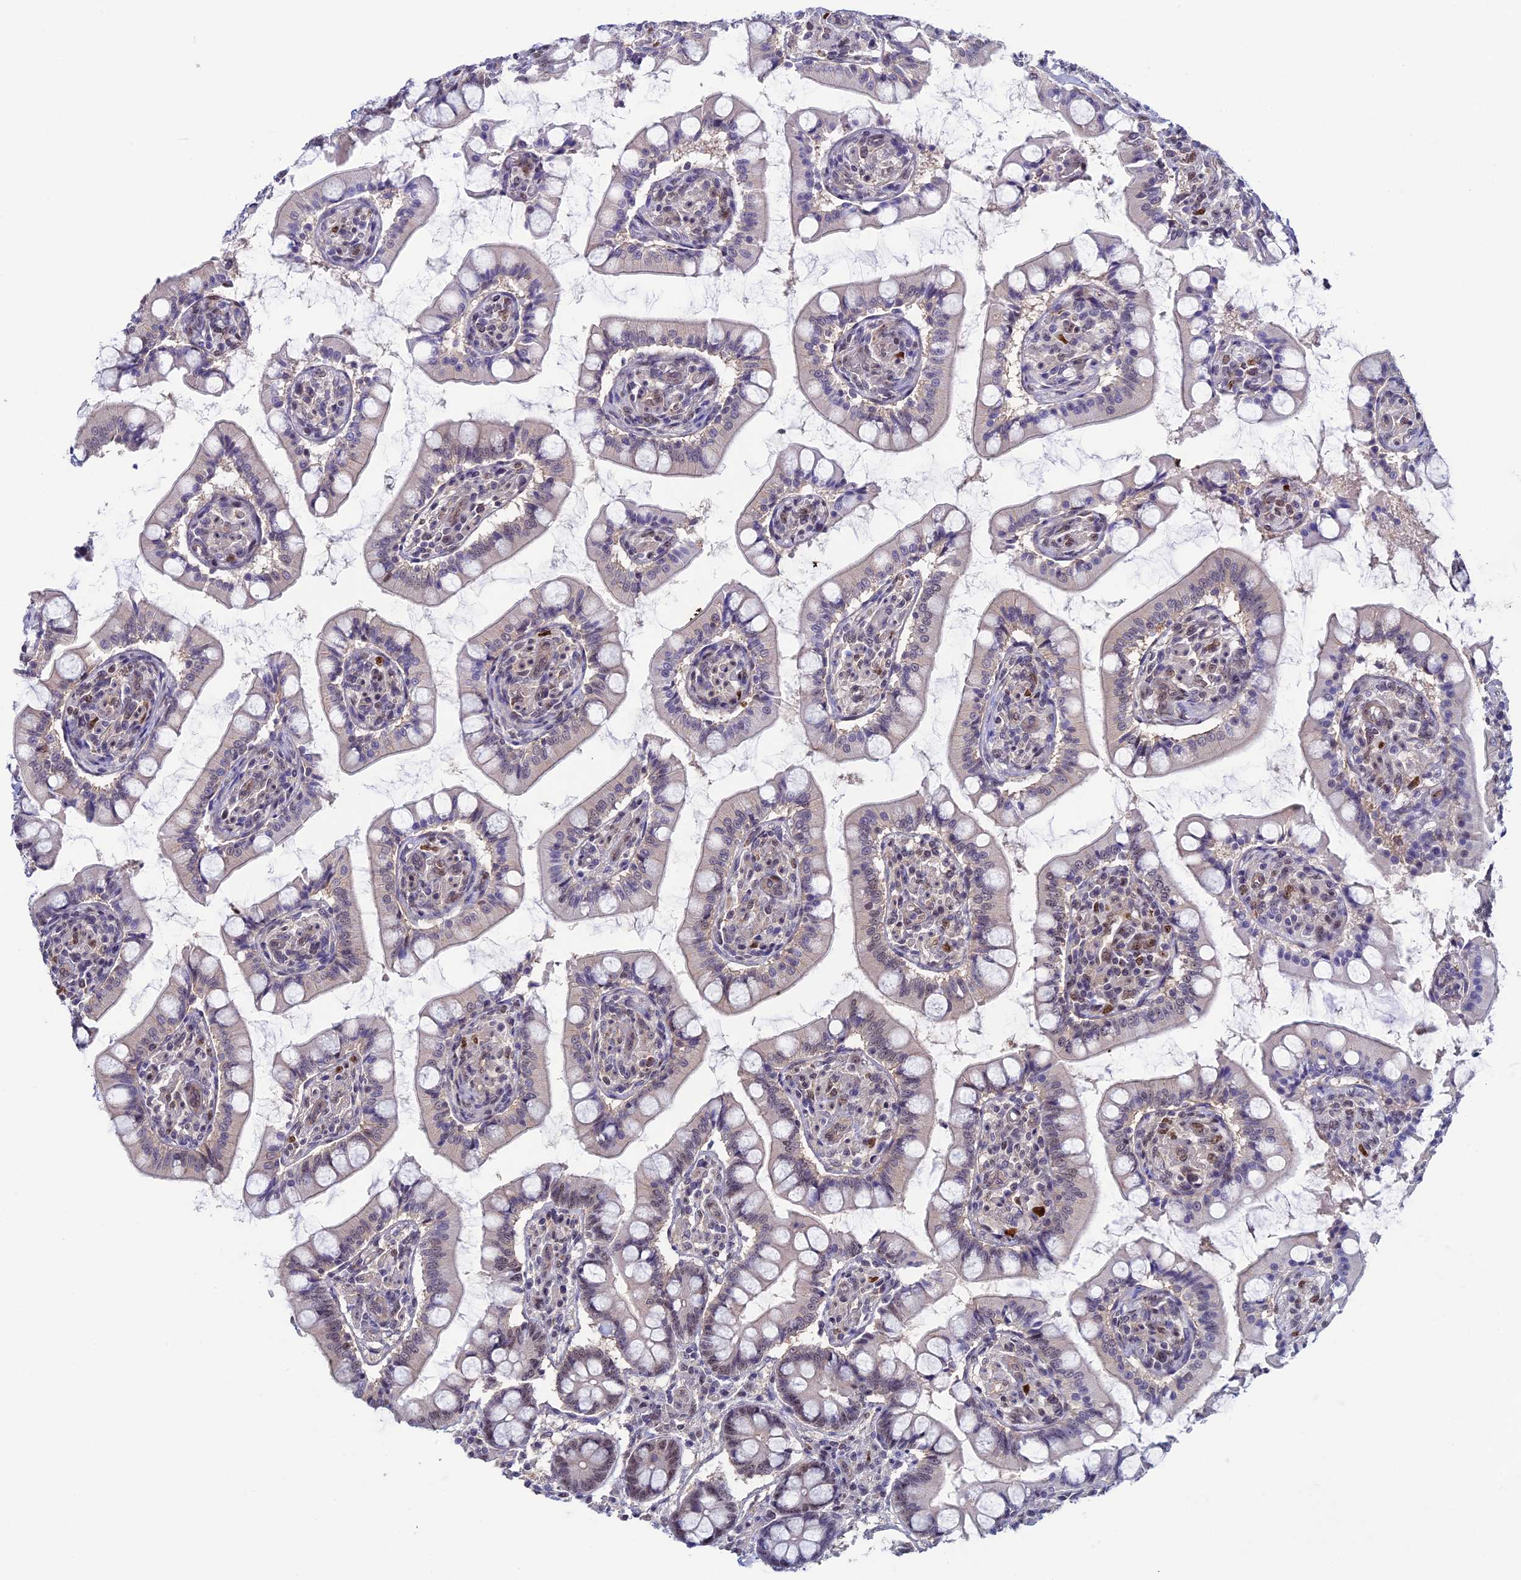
{"staining": {"intensity": "moderate", "quantity": "25%-75%", "location": "nuclear"}, "tissue": "small intestine", "cell_type": "Glandular cells", "image_type": "normal", "snomed": [{"axis": "morphology", "description": "Normal tissue, NOS"}, {"axis": "topography", "description": "Small intestine"}], "caption": "The immunohistochemical stain shows moderate nuclear staining in glandular cells of unremarkable small intestine.", "gene": "CCDC86", "patient": {"sex": "male", "age": 52}}